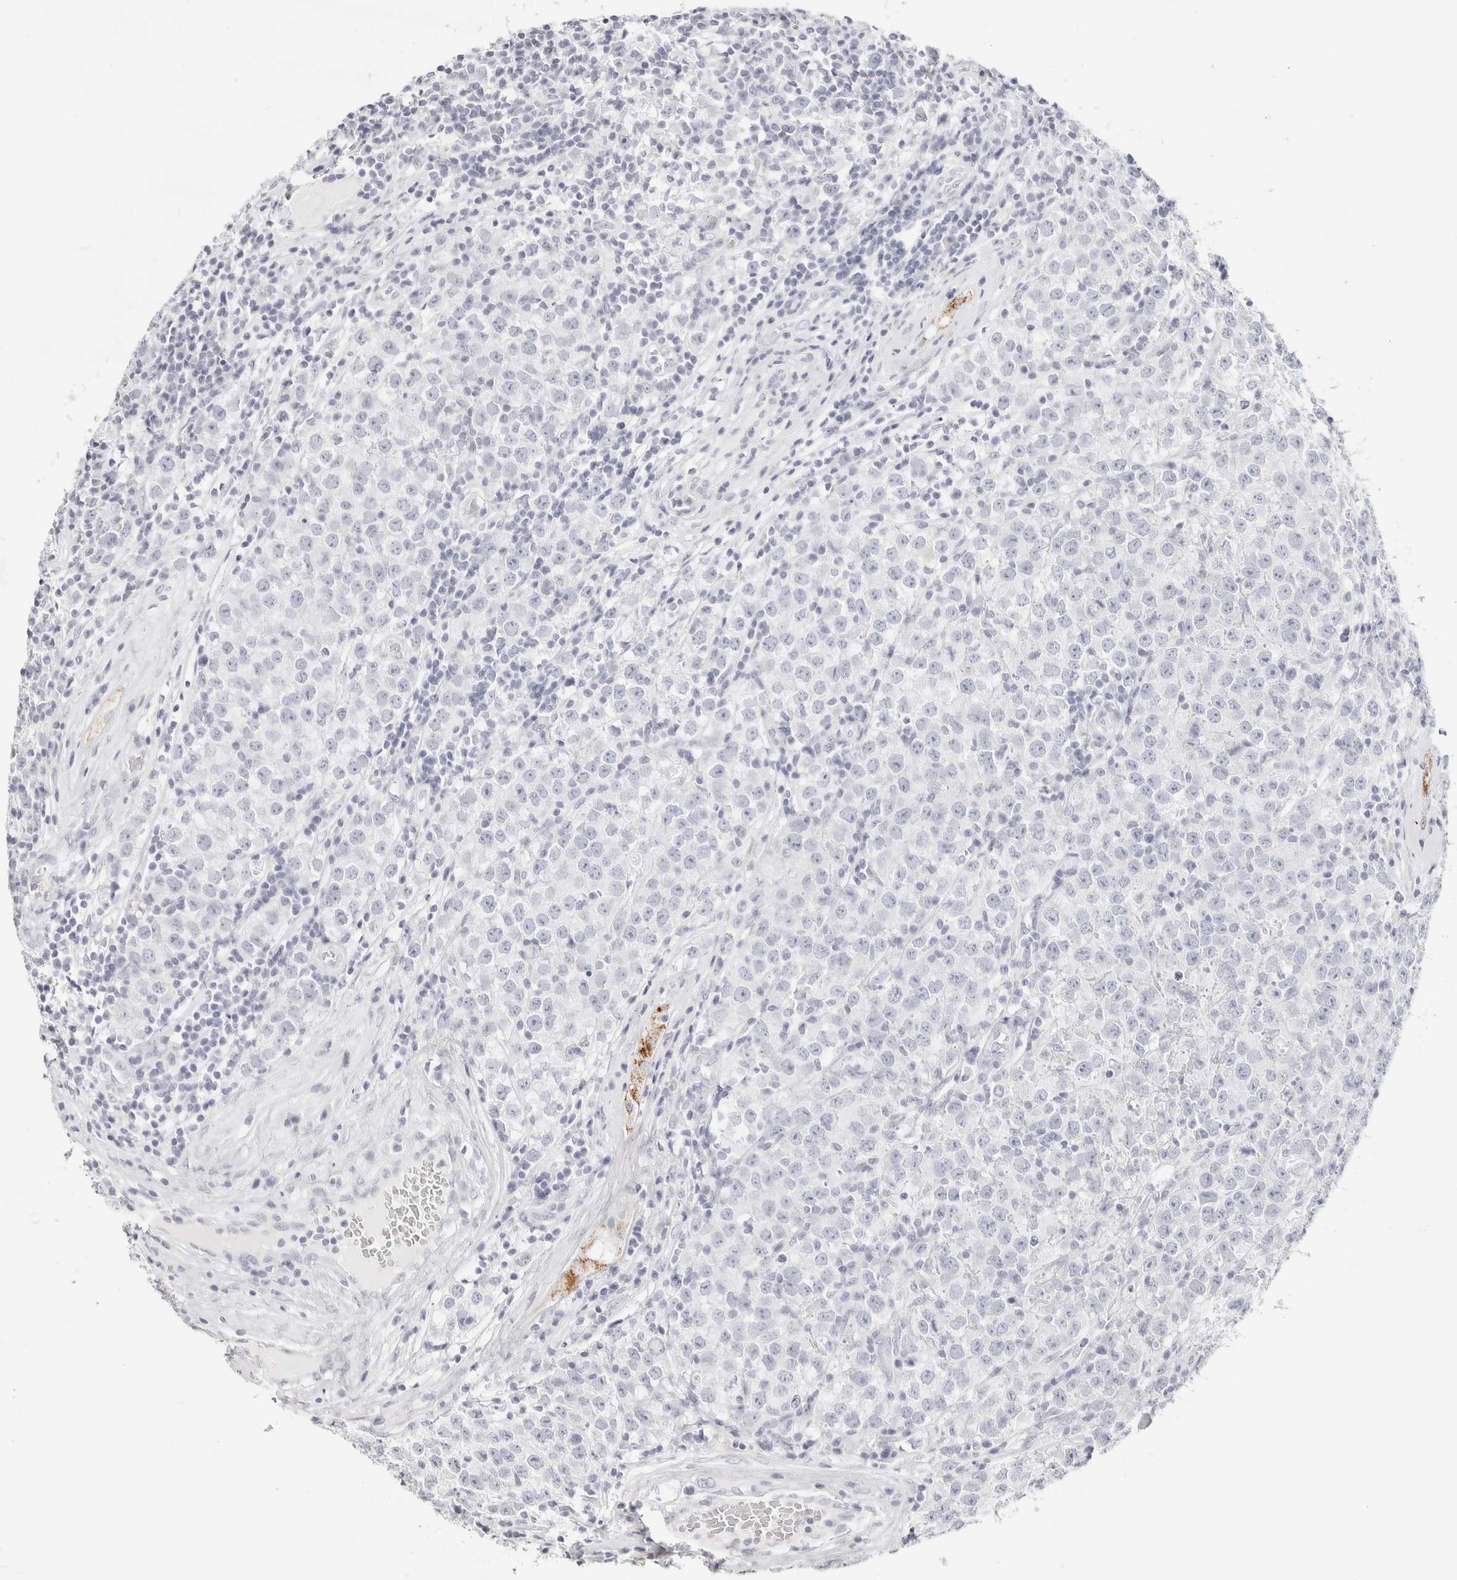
{"staining": {"intensity": "negative", "quantity": "none", "location": "none"}, "tissue": "testis cancer", "cell_type": "Tumor cells", "image_type": "cancer", "snomed": [{"axis": "morphology", "description": "Seminoma, NOS"}, {"axis": "morphology", "description": "Carcinoma, Embryonal, NOS"}, {"axis": "topography", "description": "Testis"}], "caption": "This is a photomicrograph of IHC staining of testis cancer (seminoma), which shows no expression in tumor cells.", "gene": "GARIN1A", "patient": {"sex": "male", "age": 28}}